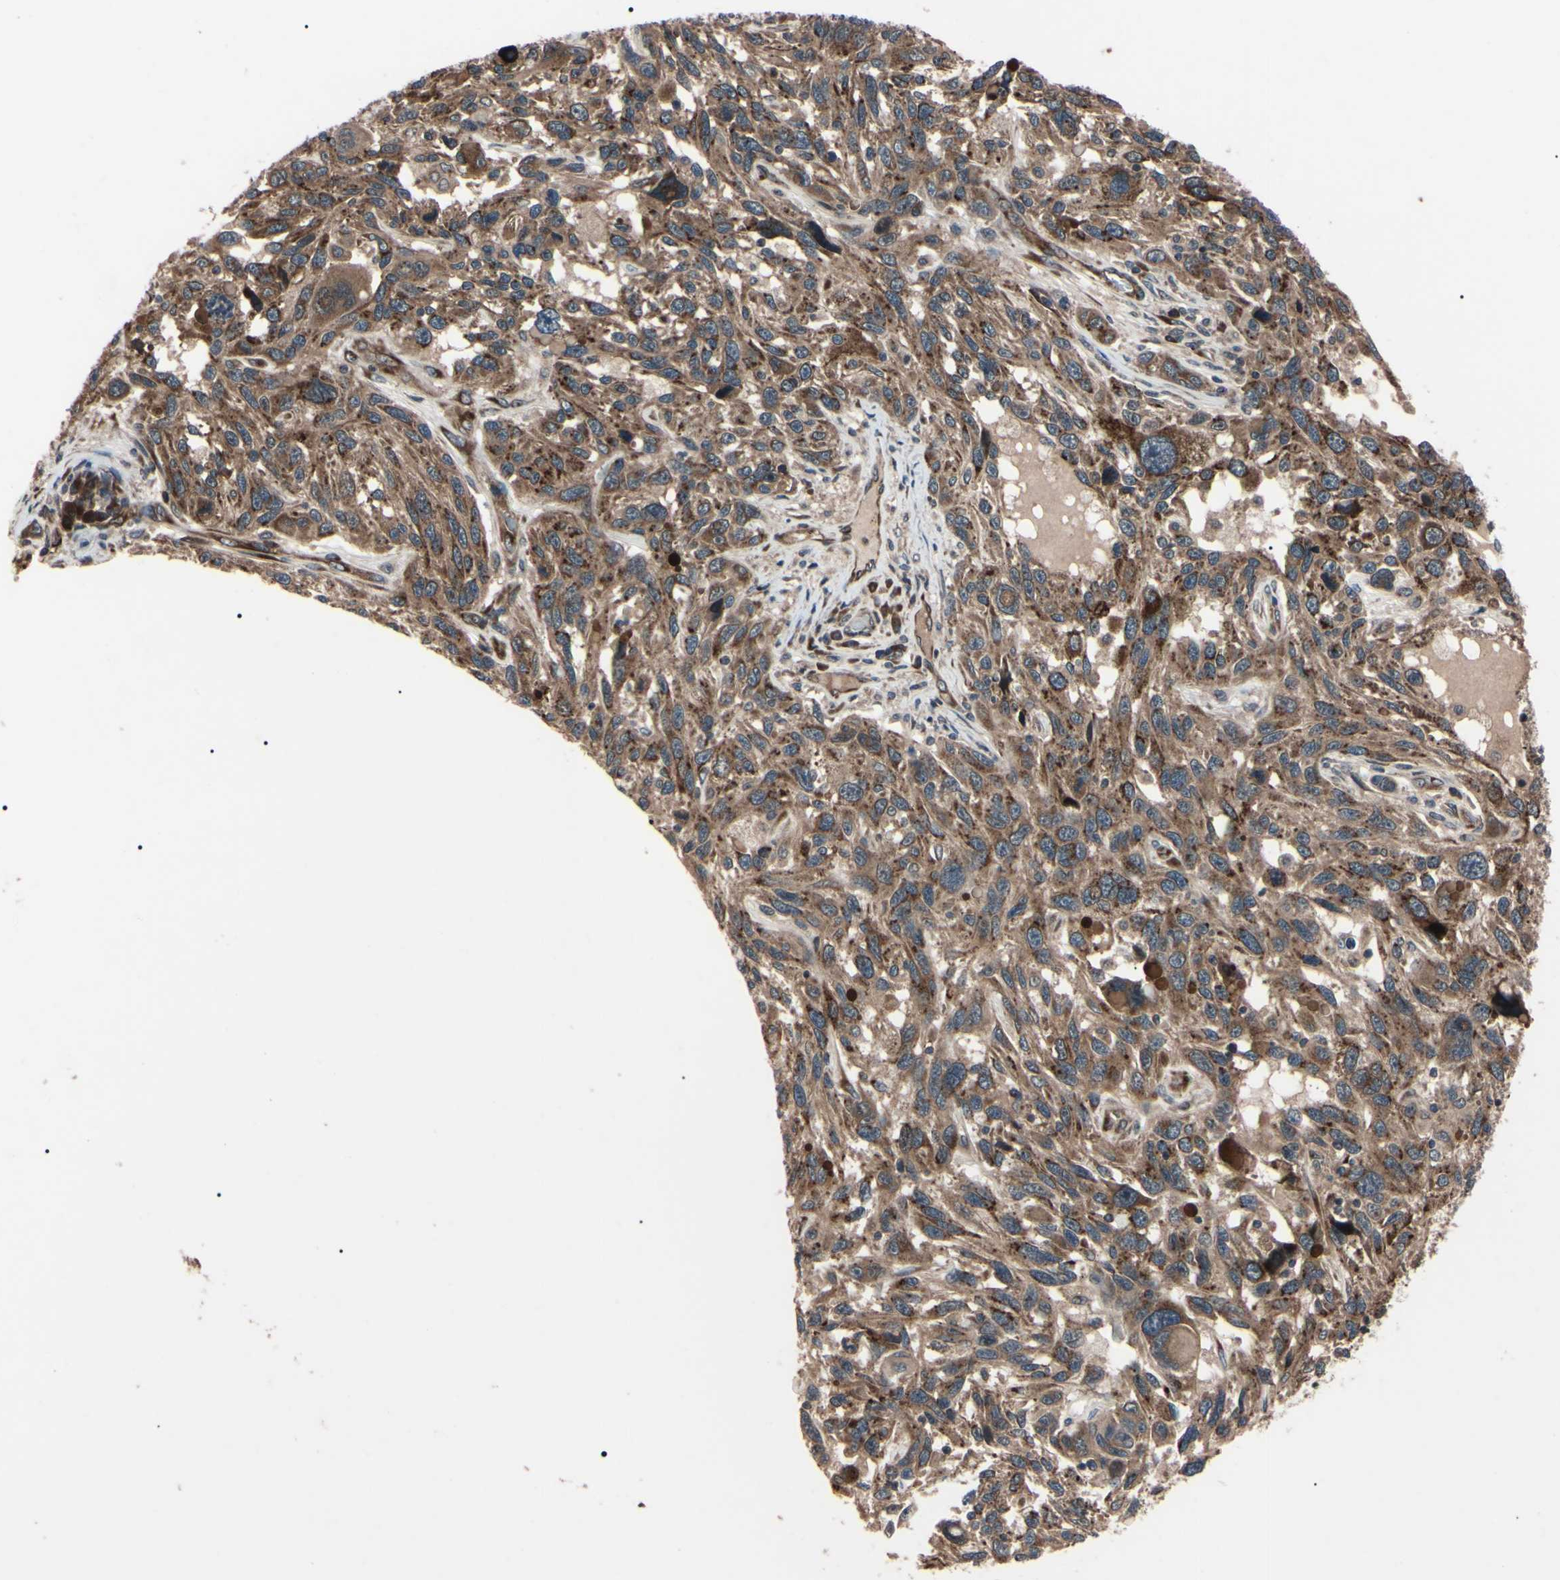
{"staining": {"intensity": "strong", "quantity": ">75%", "location": "cytoplasmic/membranous"}, "tissue": "melanoma", "cell_type": "Tumor cells", "image_type": "cancer", "snomed": [{"axis": "morphology", "description": "Malignant melanoma, NOS"}, {"axis": "topography", "description": "Skin"}], "caption": "Protein analysis of malignant melanoma tissue exhibits strong cytoplasmic/membranous staining in approximately >75% of tumor cells.", "gene": "GUCY1B1", "patient": {"sex": "male", "age": 53}}